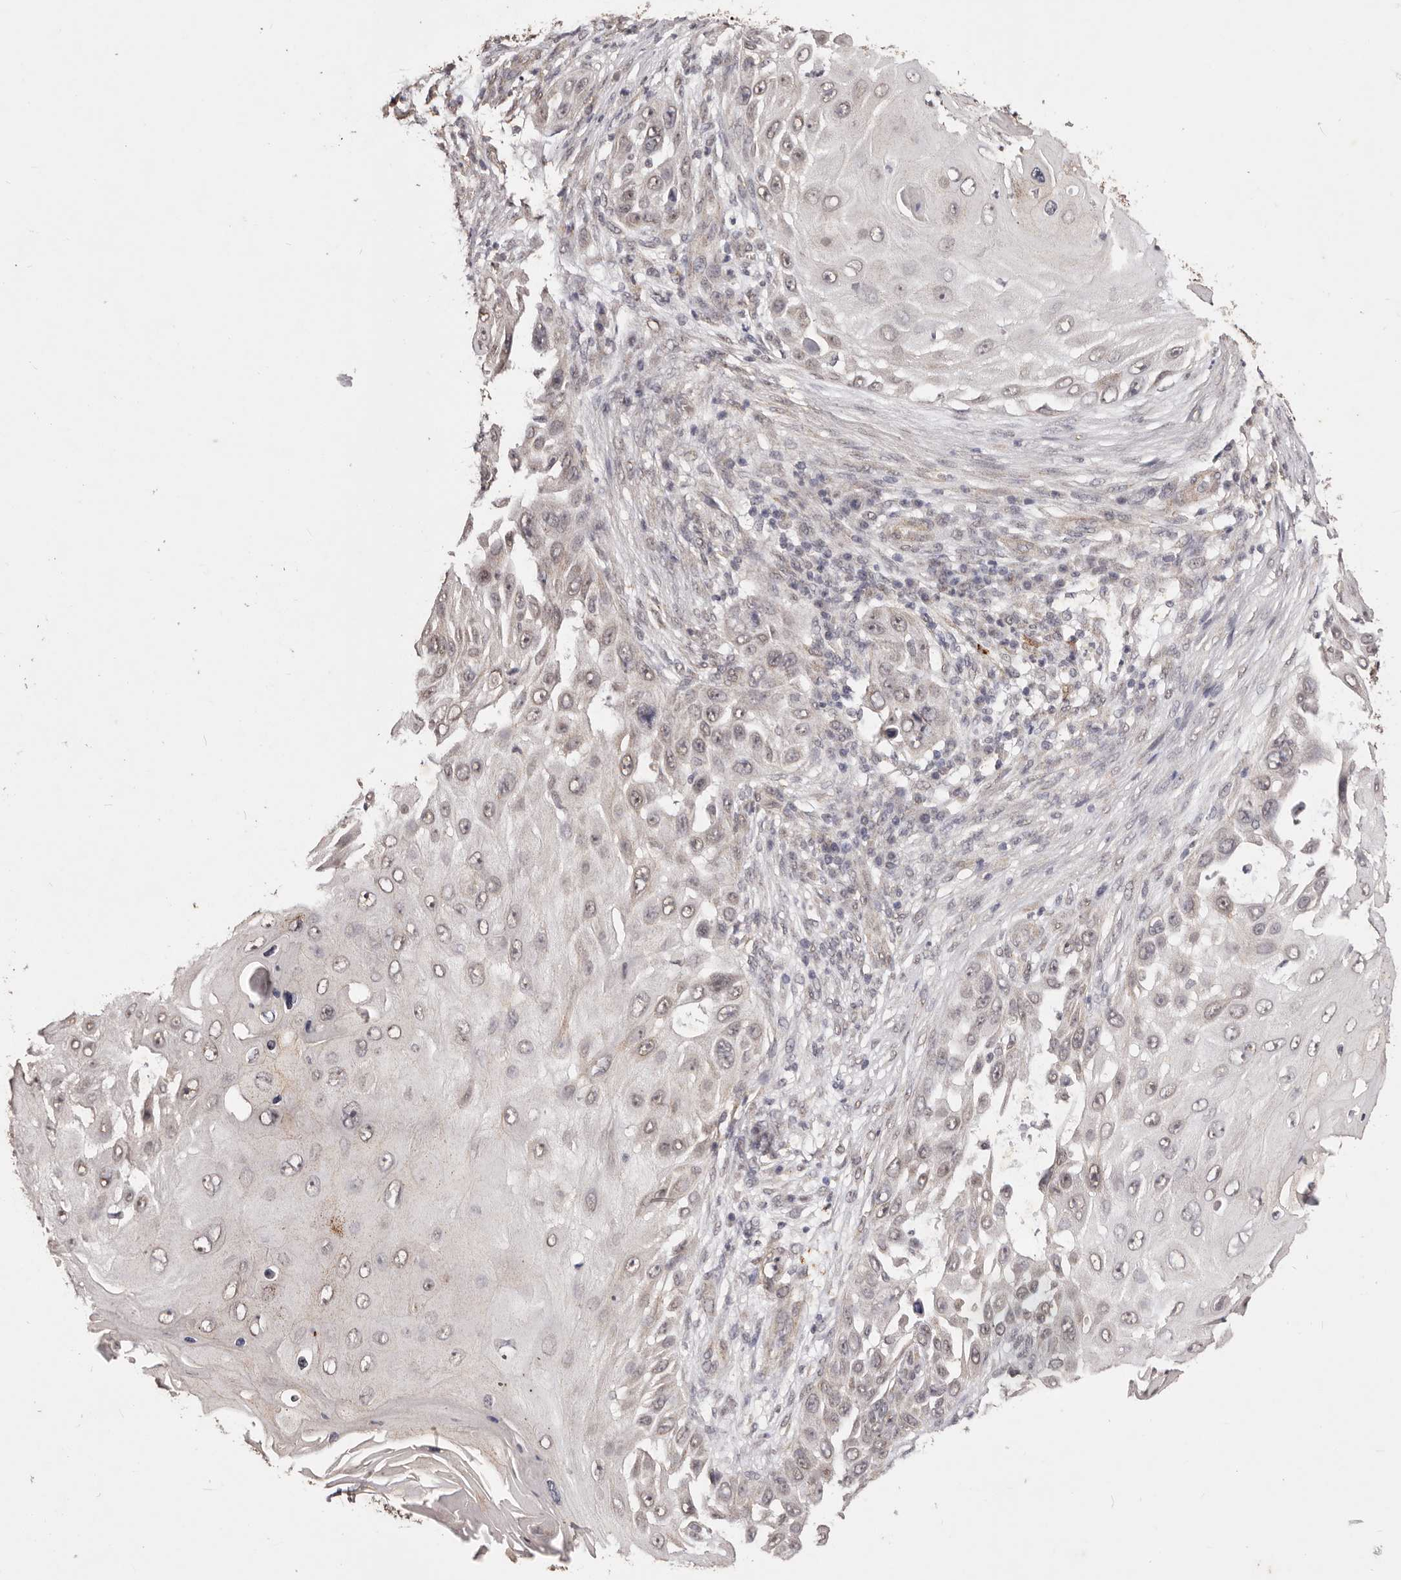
{"staining": {"intensity": "weak", "quantity": ">75%", "location": "nuclear"}, "tissue": "skin cancer", "cell_type": "Tumor cells", "image_type": "cancer", "snomed": [{"axis": "morphology", "description": "Squamous cell carcinoma, NOS"}, {"axis": "topography", "description": "Skin"}], "caption": "Tumor cells show weak nuclear expression in about >75% of cells in skin cancer. Immunohistochemistry stains the protein in brown and the nuclei are stained blue.", "gene": "RPS6KA5", "patient": {"sex": "female", "age": 44}}